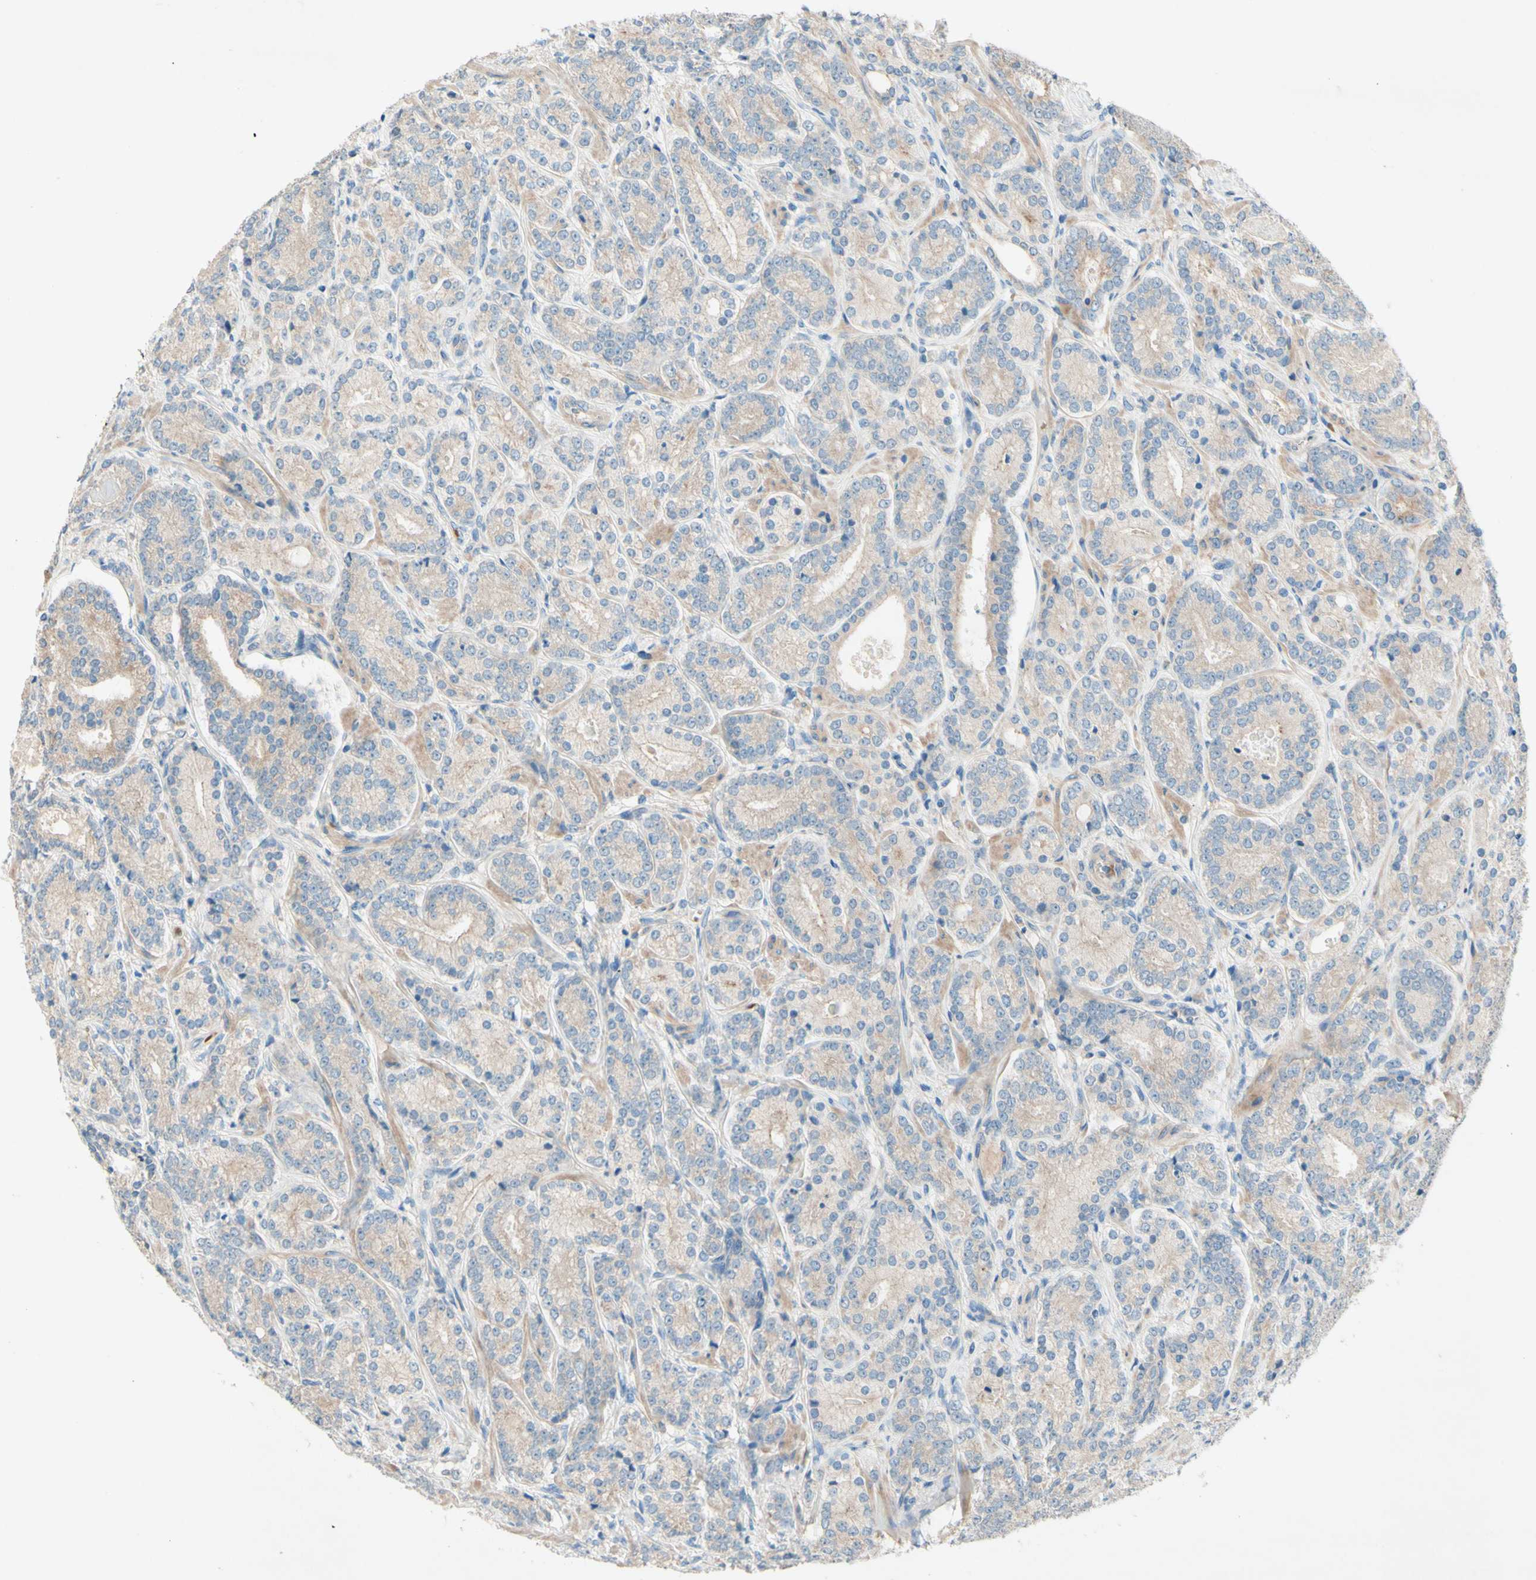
{"staining": {"intensity": "moderate", "quantity": ">75%", "location": "cytoplasmic/membranous"}, "tissue": "prostate cancer", "cell_type": "Tumor cells", "image_type": "cancer", "snomed": [{"axis": "morphology", "description": "Adenocarcinoma, High grade"}, {"axis": "topography", "description": "Prostate"}], "caption": "Moderate cytoplasmic/membranous expression for a protein is seen in about >75% of tumor cells of high-grade adenocarcinoma (prostate) using immunohistochemistry.", "gene": "IL2", "patient": {"sex": "male", "age": 61}}